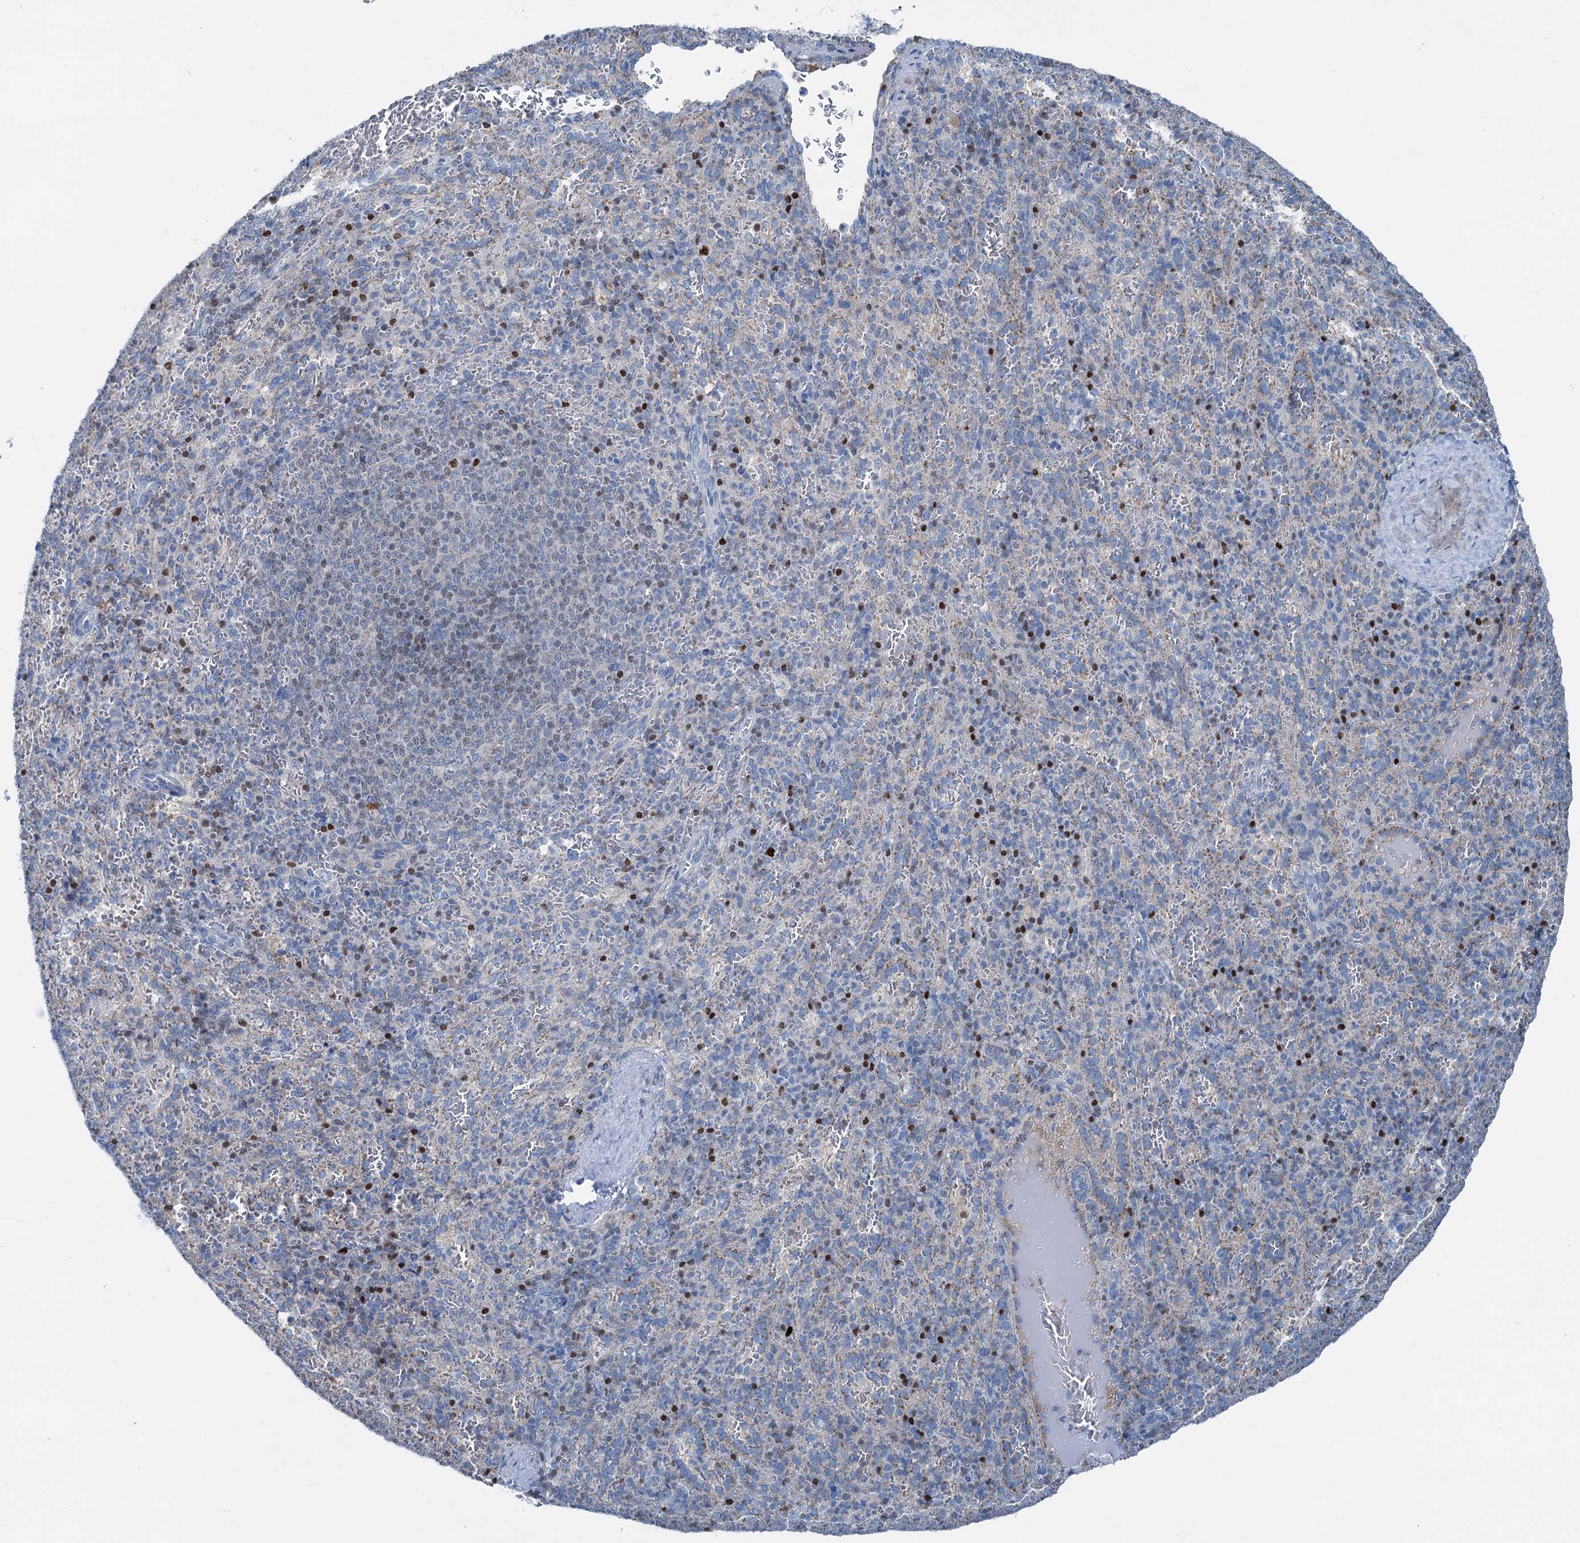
{"staining": {"intensity": "moderate", "quantity": "<25%", "location": "nuclear"}, "tissue": "spleen", "cell_type": "Cells in red pulp", "image_type": "normal", "snomed": [{"axis": "morphology", "description": "Normal tissue, NOS"}, {"axis": "topography", "description": "Spleen"}], "caption": "Spleen stained with a brown dye shows moderate nuclear positive staining in approximately <25% of cells in red pulp.", "gene": "ELP4", "patient": {"sex": "female", "age": 21}}